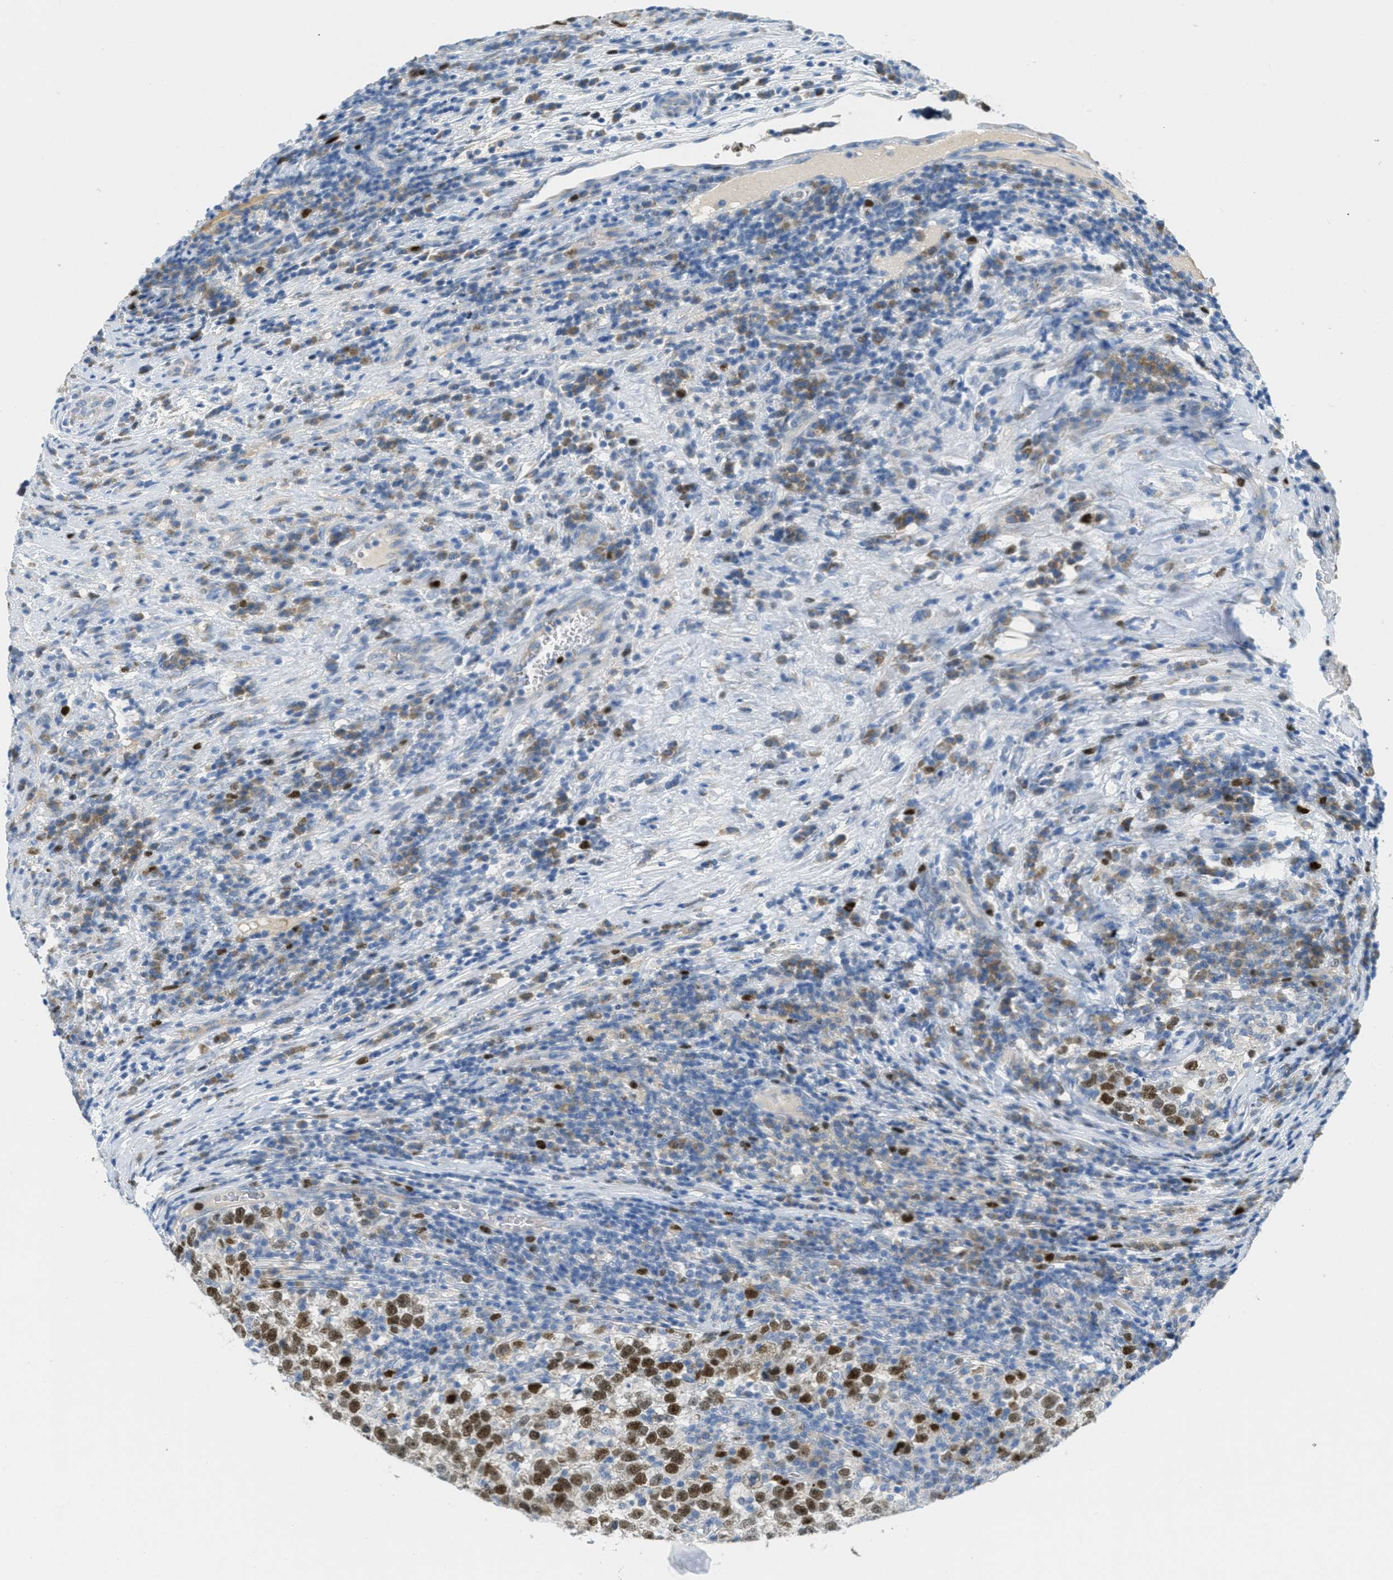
{"staining": {"intensity": "strong", "quantity": ">75%", "location": "nuclear"}, "tissue": "testis cancer", "cell_type": "Tumor cells", "image_type": "cancer", "snomed": [{"axis": "morphology", "description": "Normal tissue, NOS"}, {"axis": "morphology", "description": "Seminoma, NOS"}, {"axis": "topography", "description": "Testis"}], "caption": "Testis seminoma stained with DAB immunohistochemistry exhibits high levels of strong nuclear positivity in about >75% of tumor cells.", "gene": "ORC6", "patient": {"sex": "male", "age": 43}}